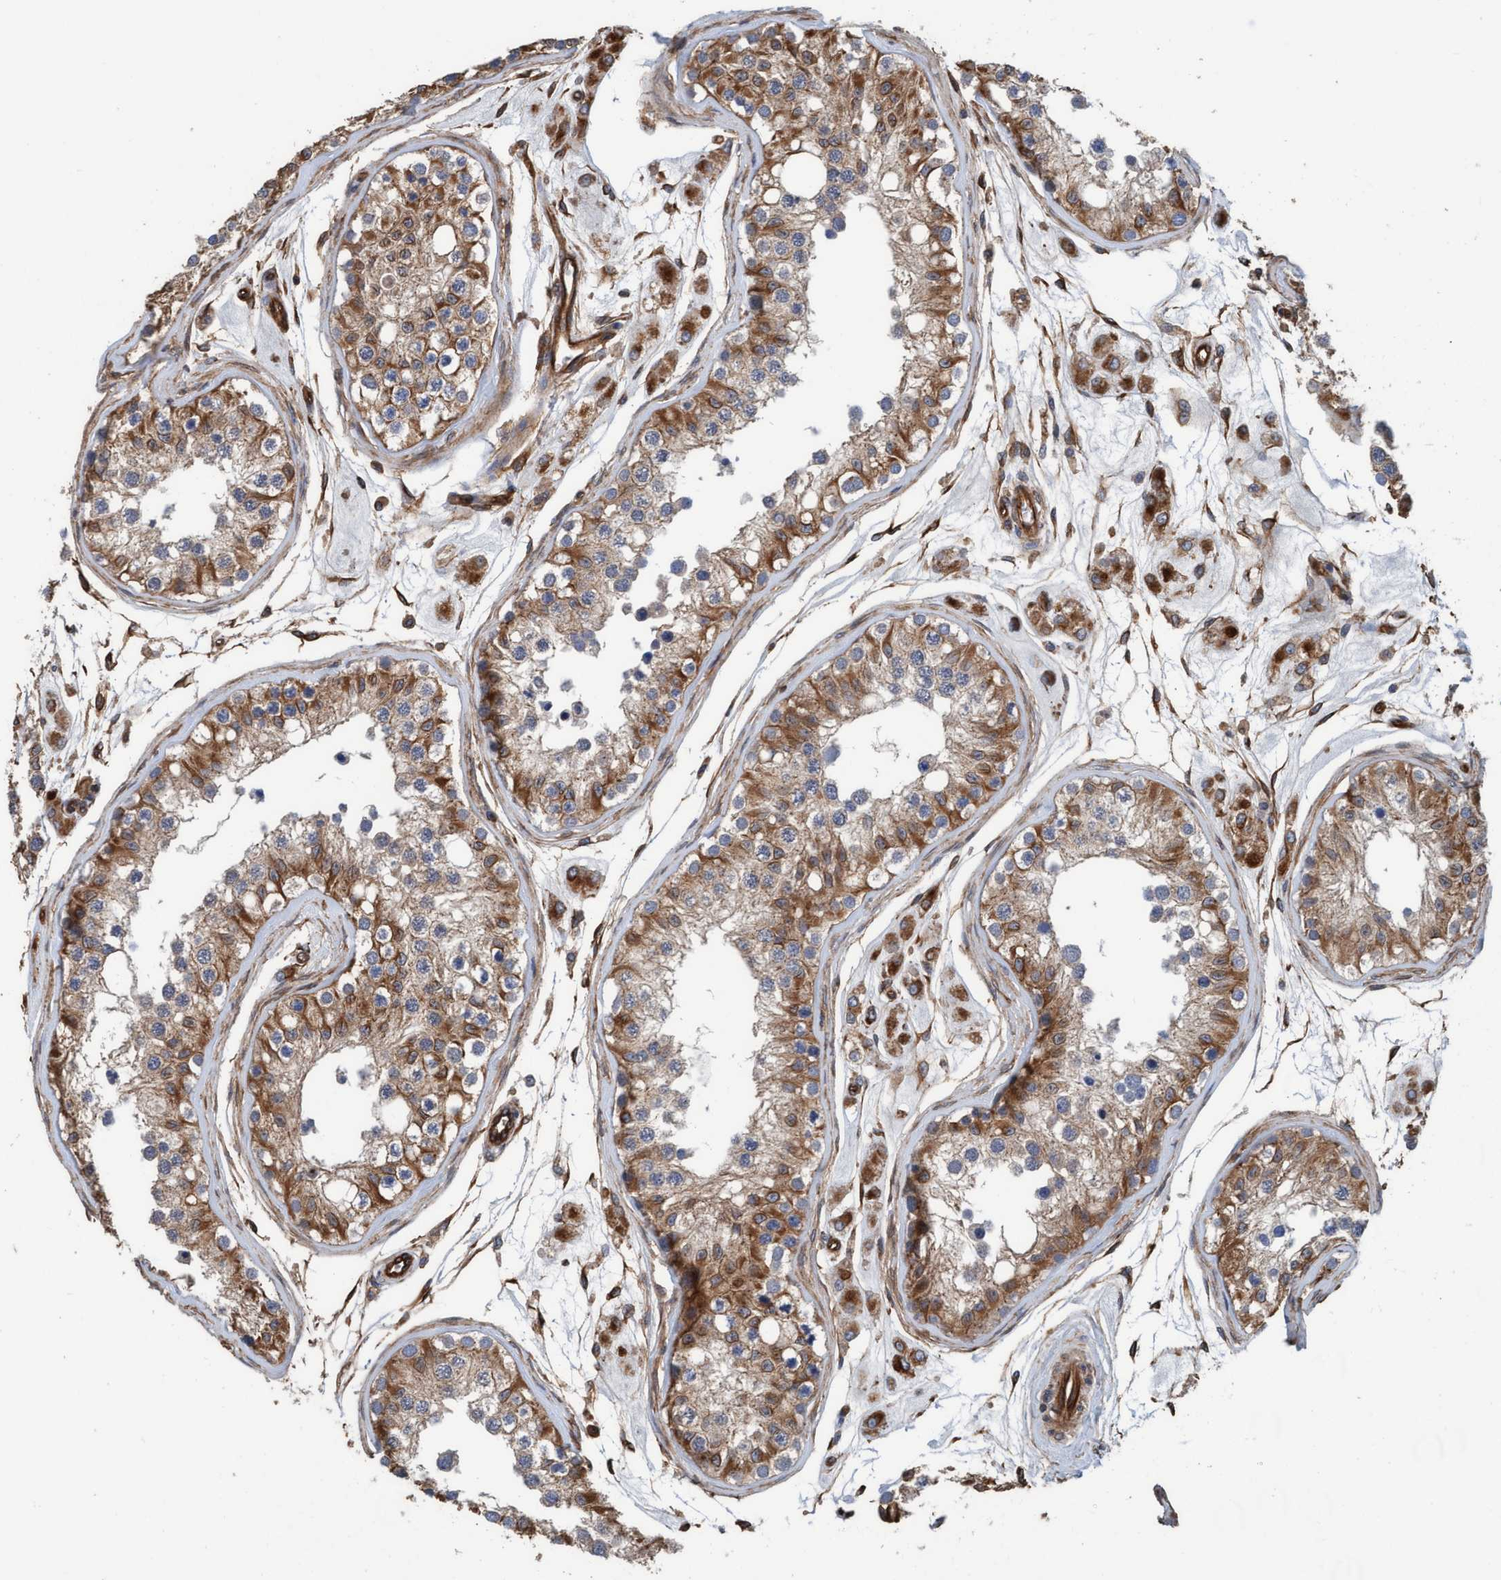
{"staining": {"intensity": "strong", "quantity": "25%-75%", "location": "cytoplasmic/membranous"}, "tissue": "testis", "cell_type": "Cells in seminiferous ducts", "image_type": "normal", "snomed": [{"axis": "morphology", "description": "Normal tissue, NOS"}, {"axis": "morphology", "description": "Adenocarcinoma, metastatic, NOS"}, {"axis": "topography", "description": "Testis"}], "caption": "A micrograph showing strong cytoplasmic/membranous positivity in about 25%-75% of cells in seminiferous ducts in unremarkable testis, as visualized by brown immunohistochemical staining.", "gene": "STXBP4", "patient": {"sex": "male", "age": 26}}